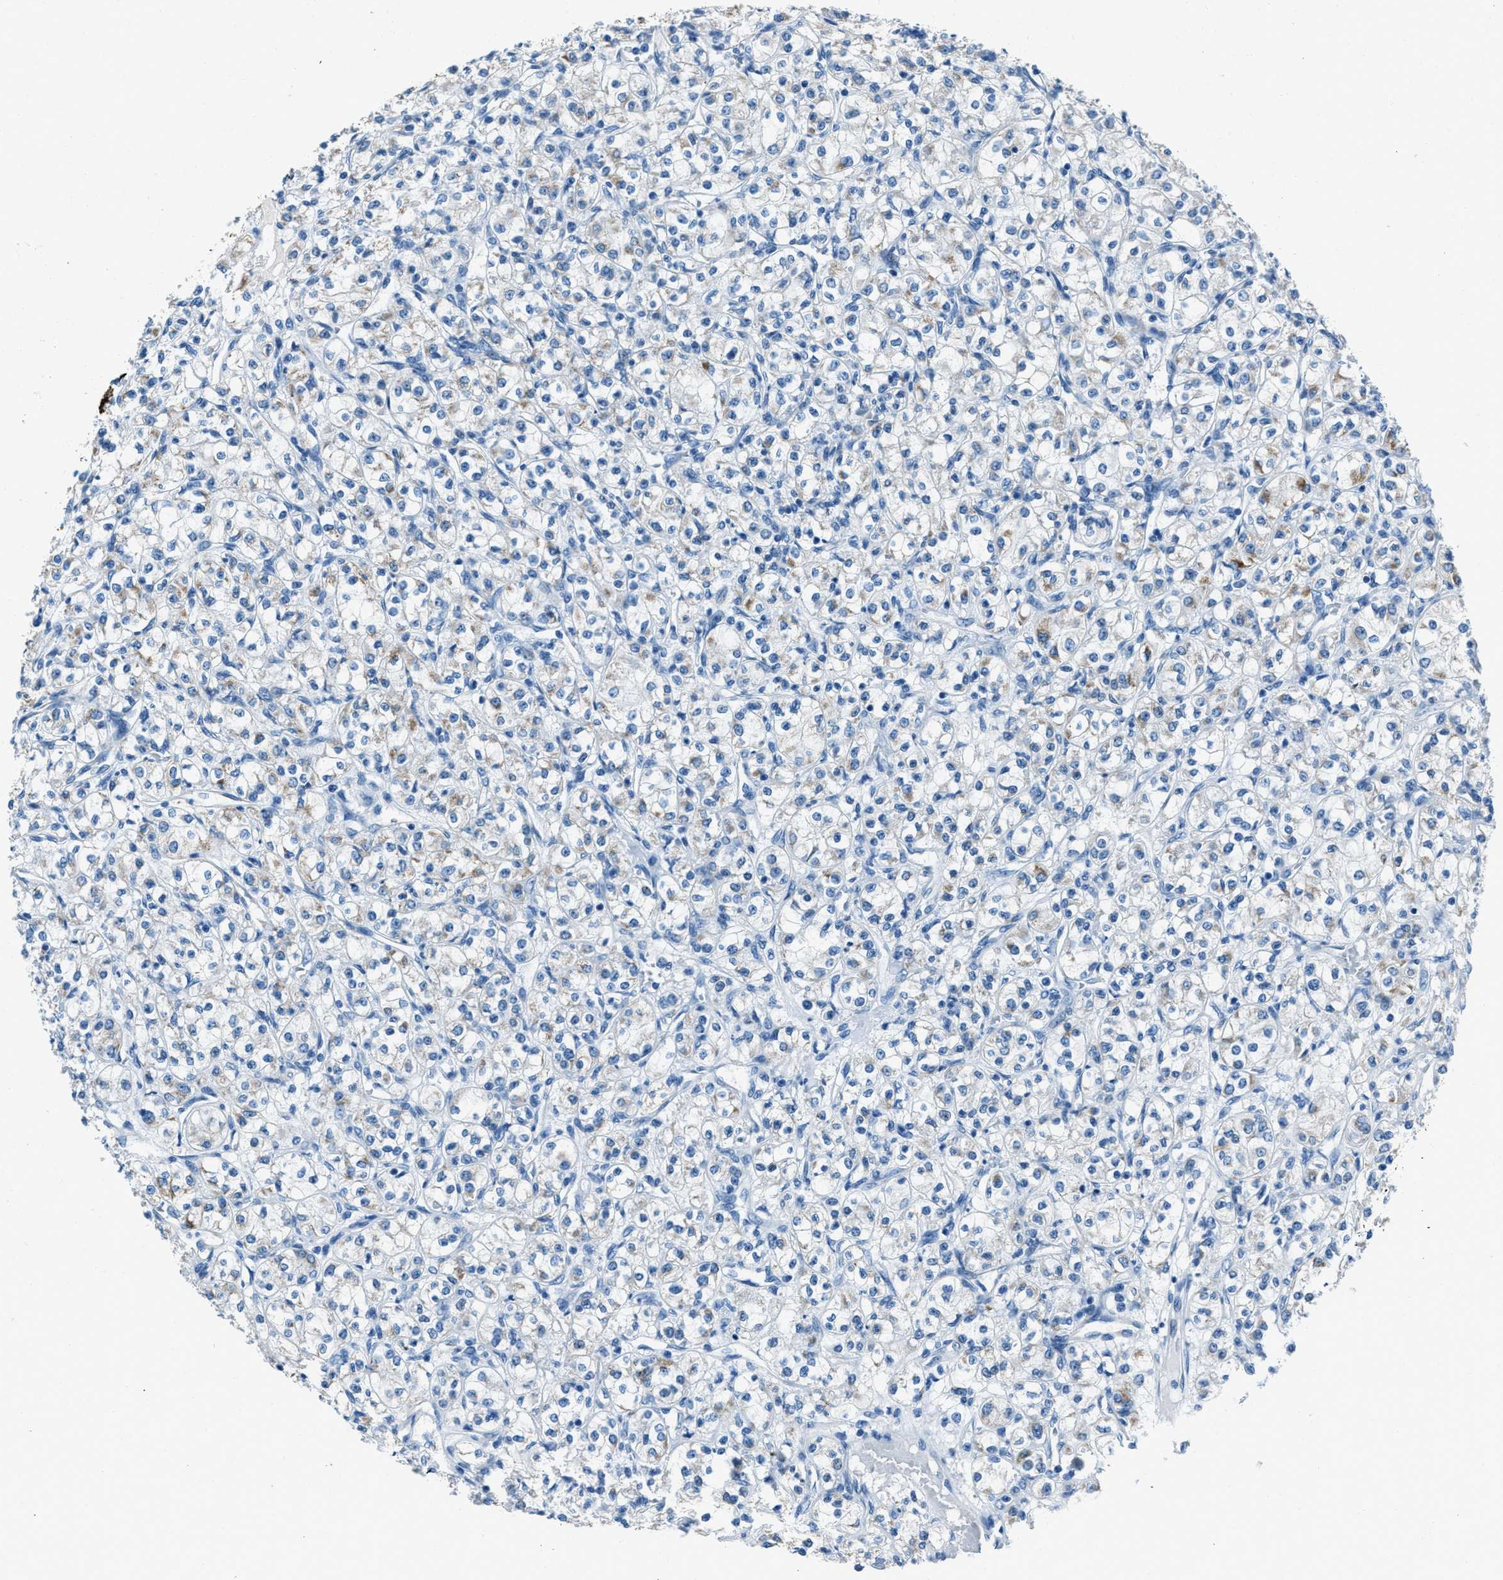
{"staining": {"intensity": "negative", "quantity": "none", "location": "none"}, "tissue": "renal cancer", "cell_type": "Tumor cells", "image_type": "cancer", "snomed": [{"axis": "morphology", "description": "Adenocarcinoma, NOS"}, {"axis": "topography", "description": "Kidney"}], "caption": "Immunohistochemical staining of renal cancer (adenocarcinoma) reveals no significant expression in tumor cells.", "gene": "AMACR", "patient": {"sex": "male", "age": 77}}